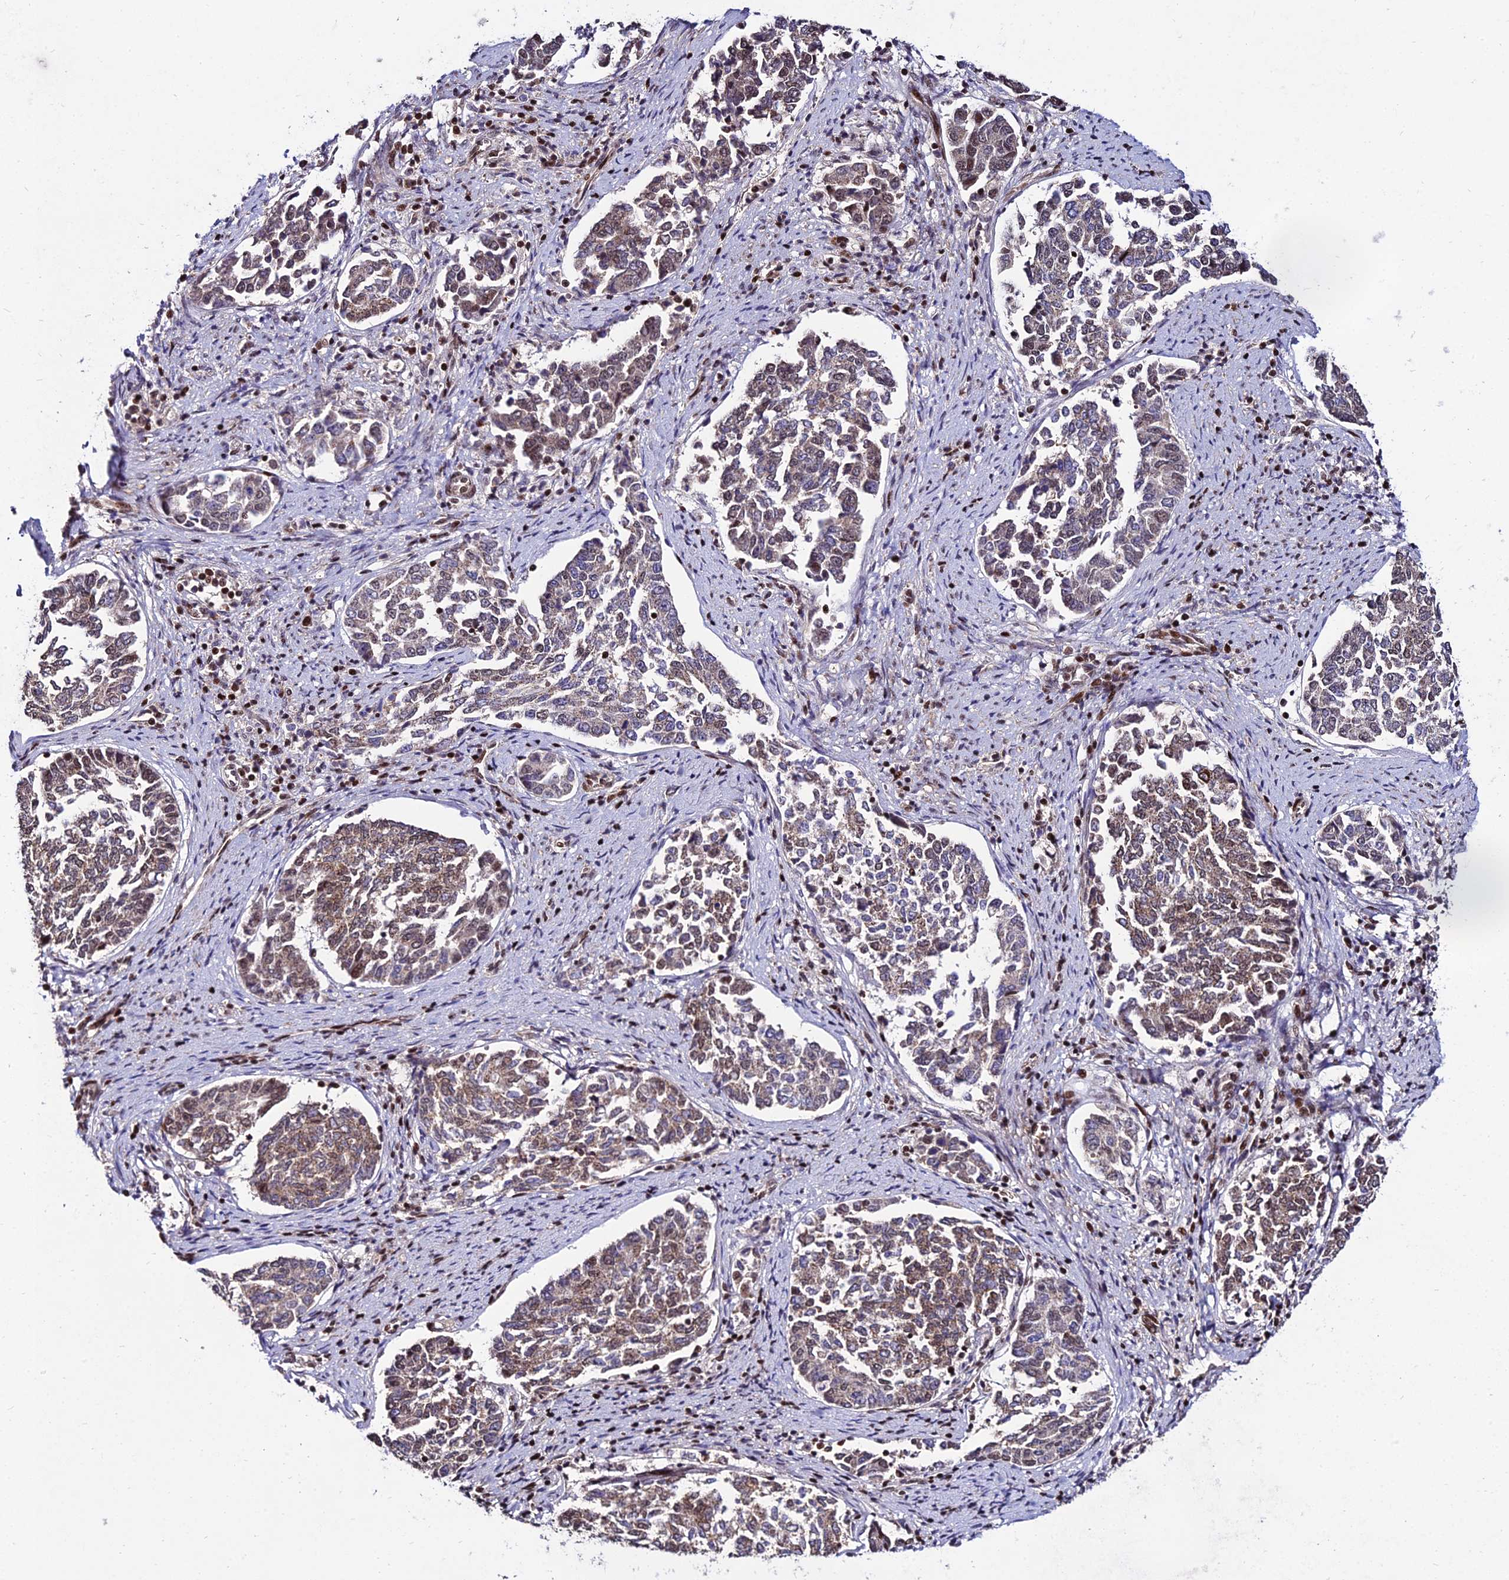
{"staining": {"intensity": "moderate", "quantity": "25%-75%", "location": "cytoplasmic/membranous,nuclear"}, "tissue": "endometrial cancer", "cell_type": "Tumor cells", "image_type": "cancer", "snomed": [{"axis": "morphology", "description": "Adenocarcinoma, NOS"}, {"axis": "topography", "description": "Endometrium"}], "caption": "Endometrial cancer stained with a protein marker exhibits moderate staining in tumor cells.", "gene": "CIB3", "patient": {"sex": "female", "age": 80}}